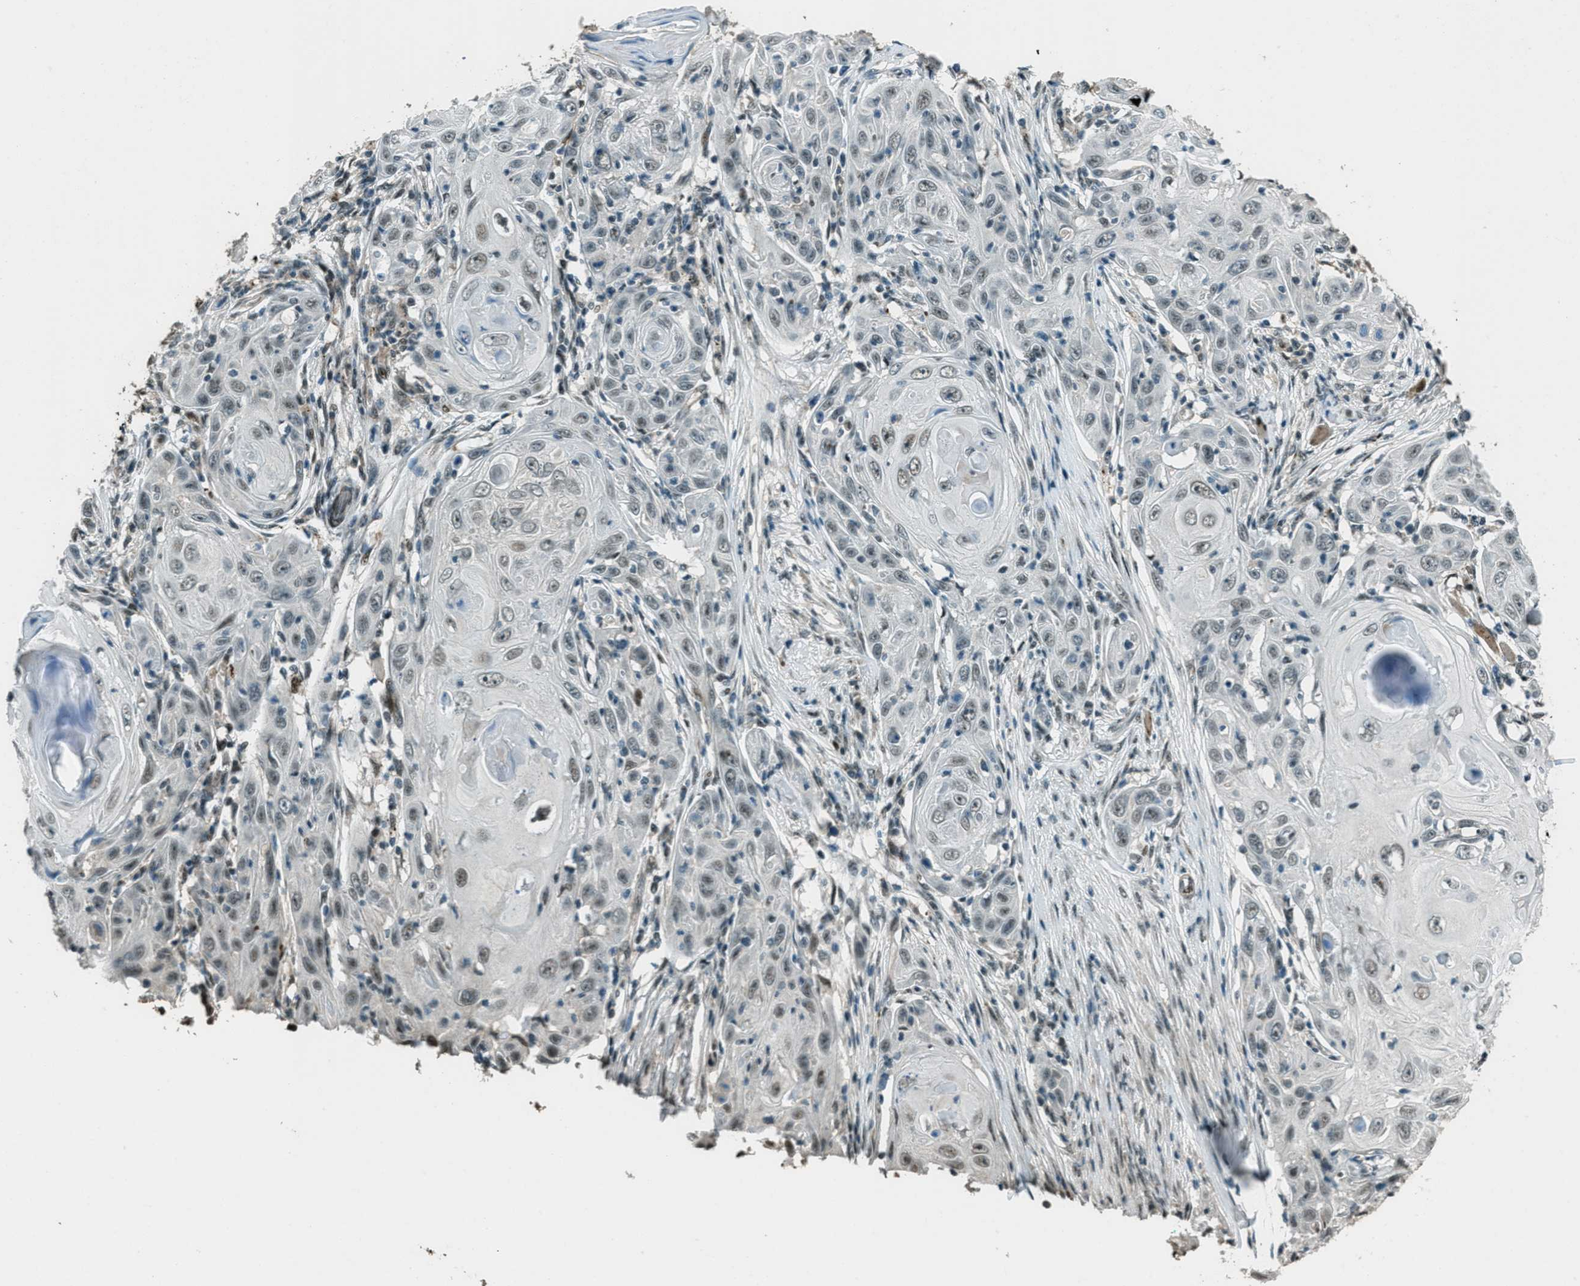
{"staining": {"intensity": "weak", "quantity": "<25%", "location": "nuclear"}, "tissue": "skin cancer", "cell_type": "Tumor cells", "image_type": "cancer", "snomed": [{"axis": "morphology", "description": "Squamous cell carcinoma, NOS"}, {"axis": "topography", "description": "Skin"}], "caption": "This is an IHC histopathology image of human skin squamous cell carcinoma. There is no staining in tumor cells.", "gene": "TARDBP", "patient": {"sex": "female", "age": 88}}